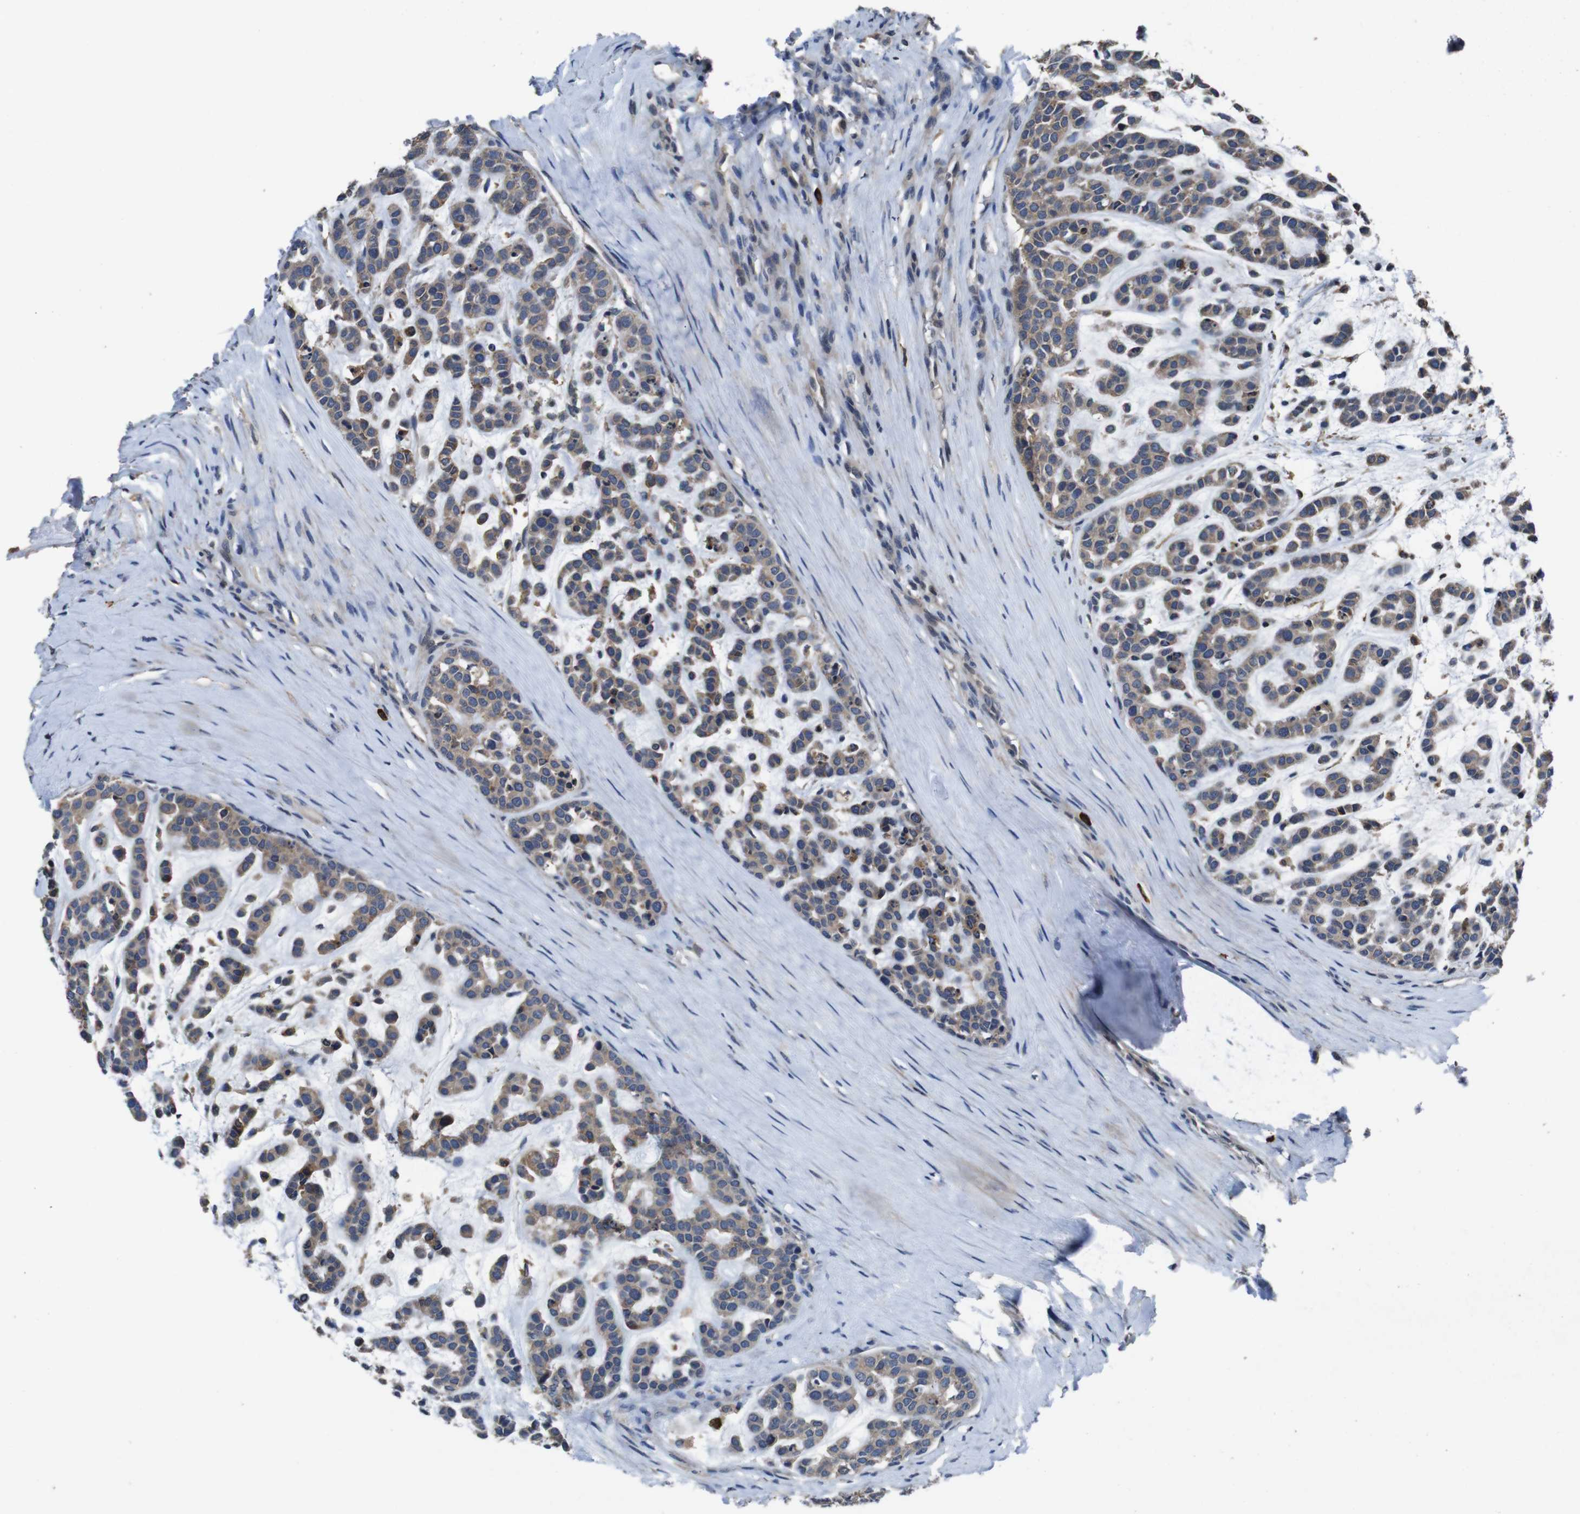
{"staining": {"intensity": "weak", "quantity": ">75%", "location": "cytoplasmic/membranous"}, "tissue": "head and neck cancer", "cell_type": "Tumor cells", "image_type": "cancer", "snomed": [{"axis": "morphology", "description": "Adenocarcinoma, NOS"}, {"axis": "morphology", "description": "Adenoma, NOS"}, {"axis": "topography", "description": "Head-Neck"}], "caption": "Head and neck adenoma stained for a protein reveals weak cytoplasmic/membranous positivity in tumor cells.", "gene": "GLIPR1", "patient": {"sex": "female", "age": 55}}